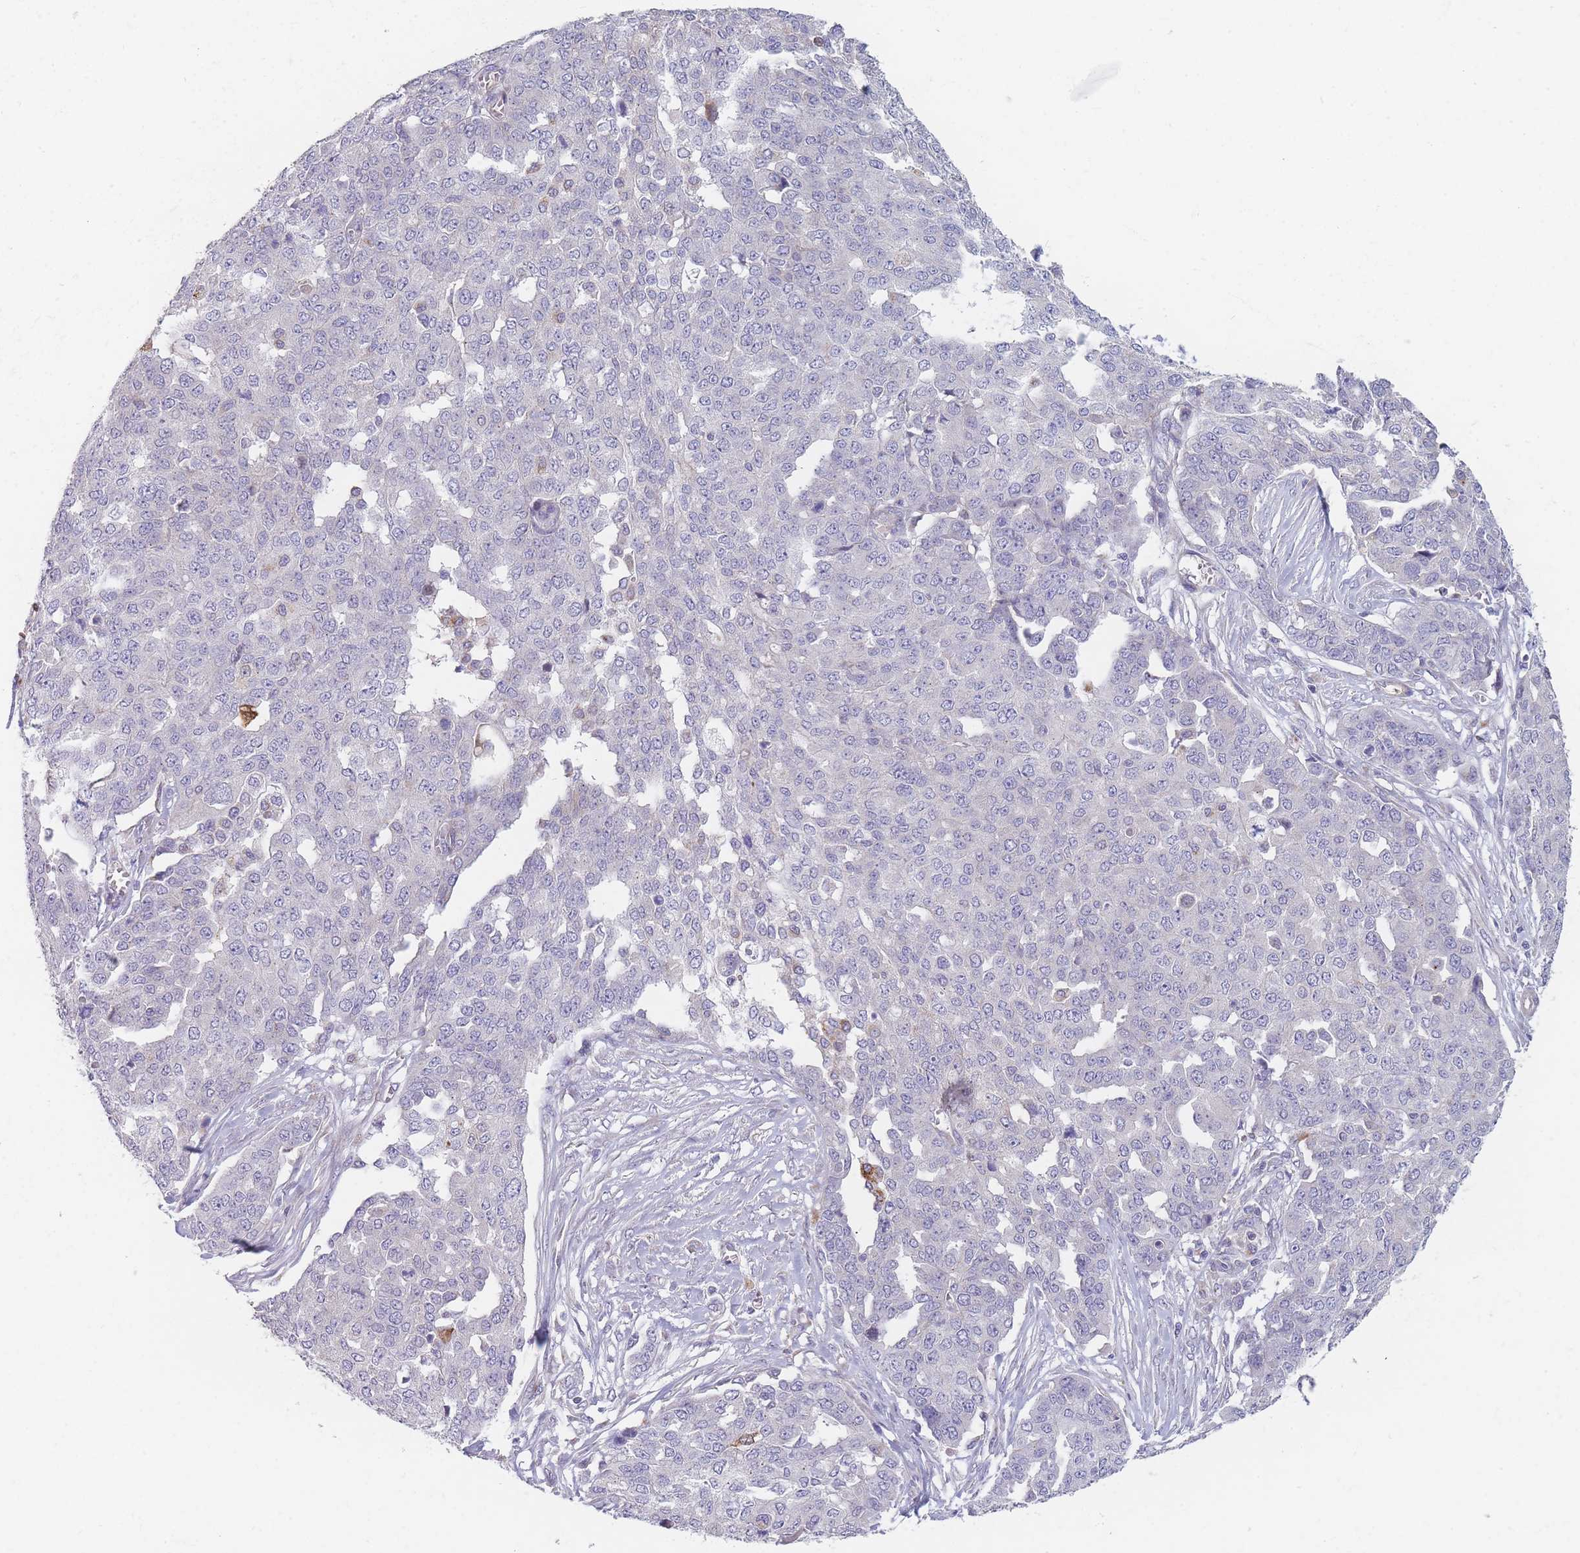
{"staining": {"intensity": "negative", "quantity": "none", "location": "none"}, "tissue": "ovarian cancer", "cell_type": "Tumor cells", "image_type": "cancer", "snomed": [{"axis": "morphology", "description": "Cystadenocarcinoma, serous, NOS"}, {"axis": "topography", "description": "Soft tissue"}, {"axis": "topography", "description": "Ovary"}], "caption": "DAB immunohistochemical staining of human serous cystadenocarcinoma (ovarian) displays no significant expression in tumor cells.", "gene": "SMPD4", "patient": {"sex": "female", "age": 57}}